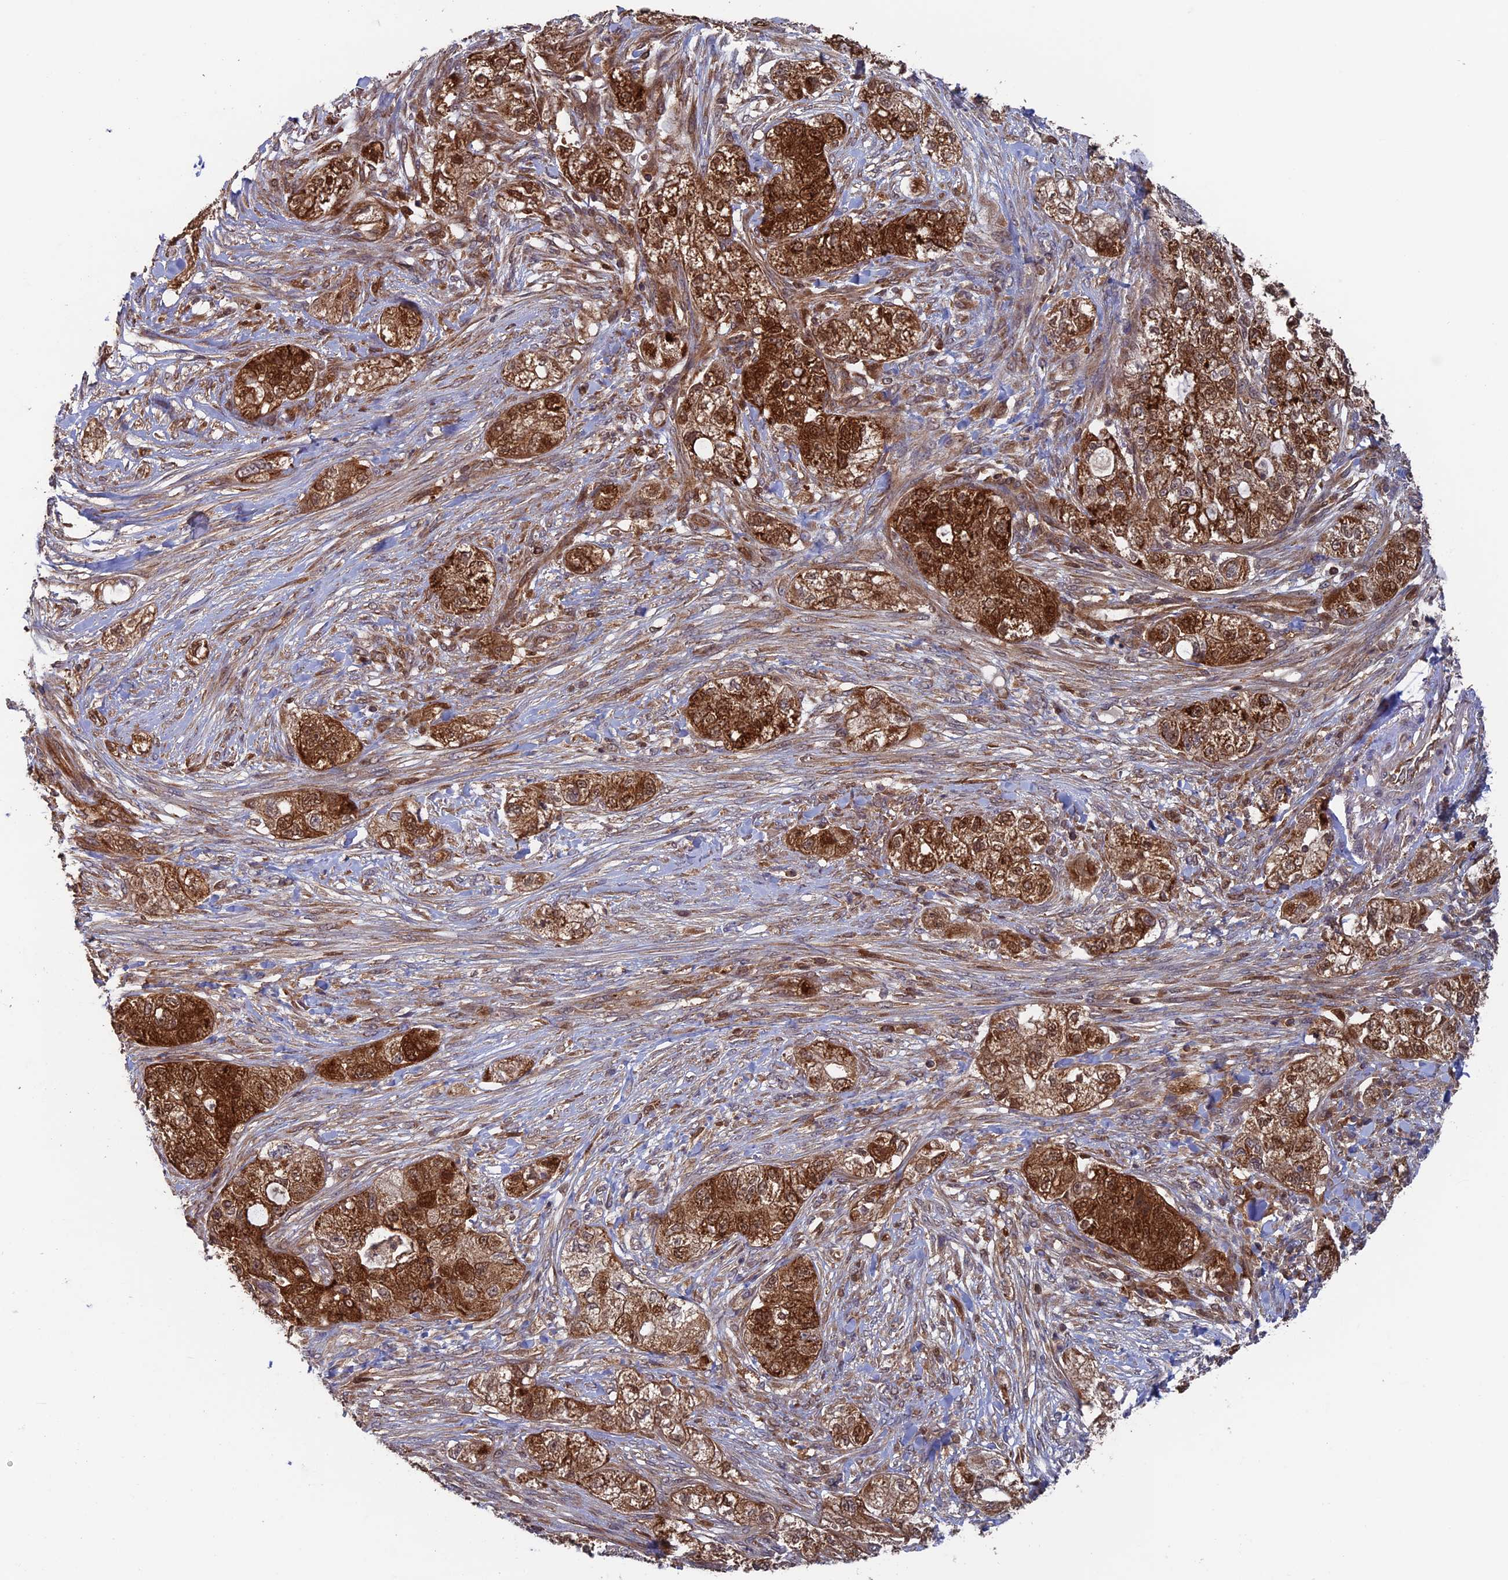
{"staining": {"intensity": "strong", "quantity": ">75%", "location": "cytoplasmic/membranous"}, "tissue": "pancreatic cancer", "cell_type": "Tumor cells", "image_type": "cancer", "snomed": [{"axis": "morphology", "description": "Adenocarcinoma, NOS"}, {"axis": "topography", "description": "Pancreas"}], "caption": "Protein expression analysis of human pancreatic cancer reveals strong cytoplasmic/membranous staining in about >75% of tumor cells.", "gene": "DTYMK", "patient": {"sex": "female", "age": 78}}